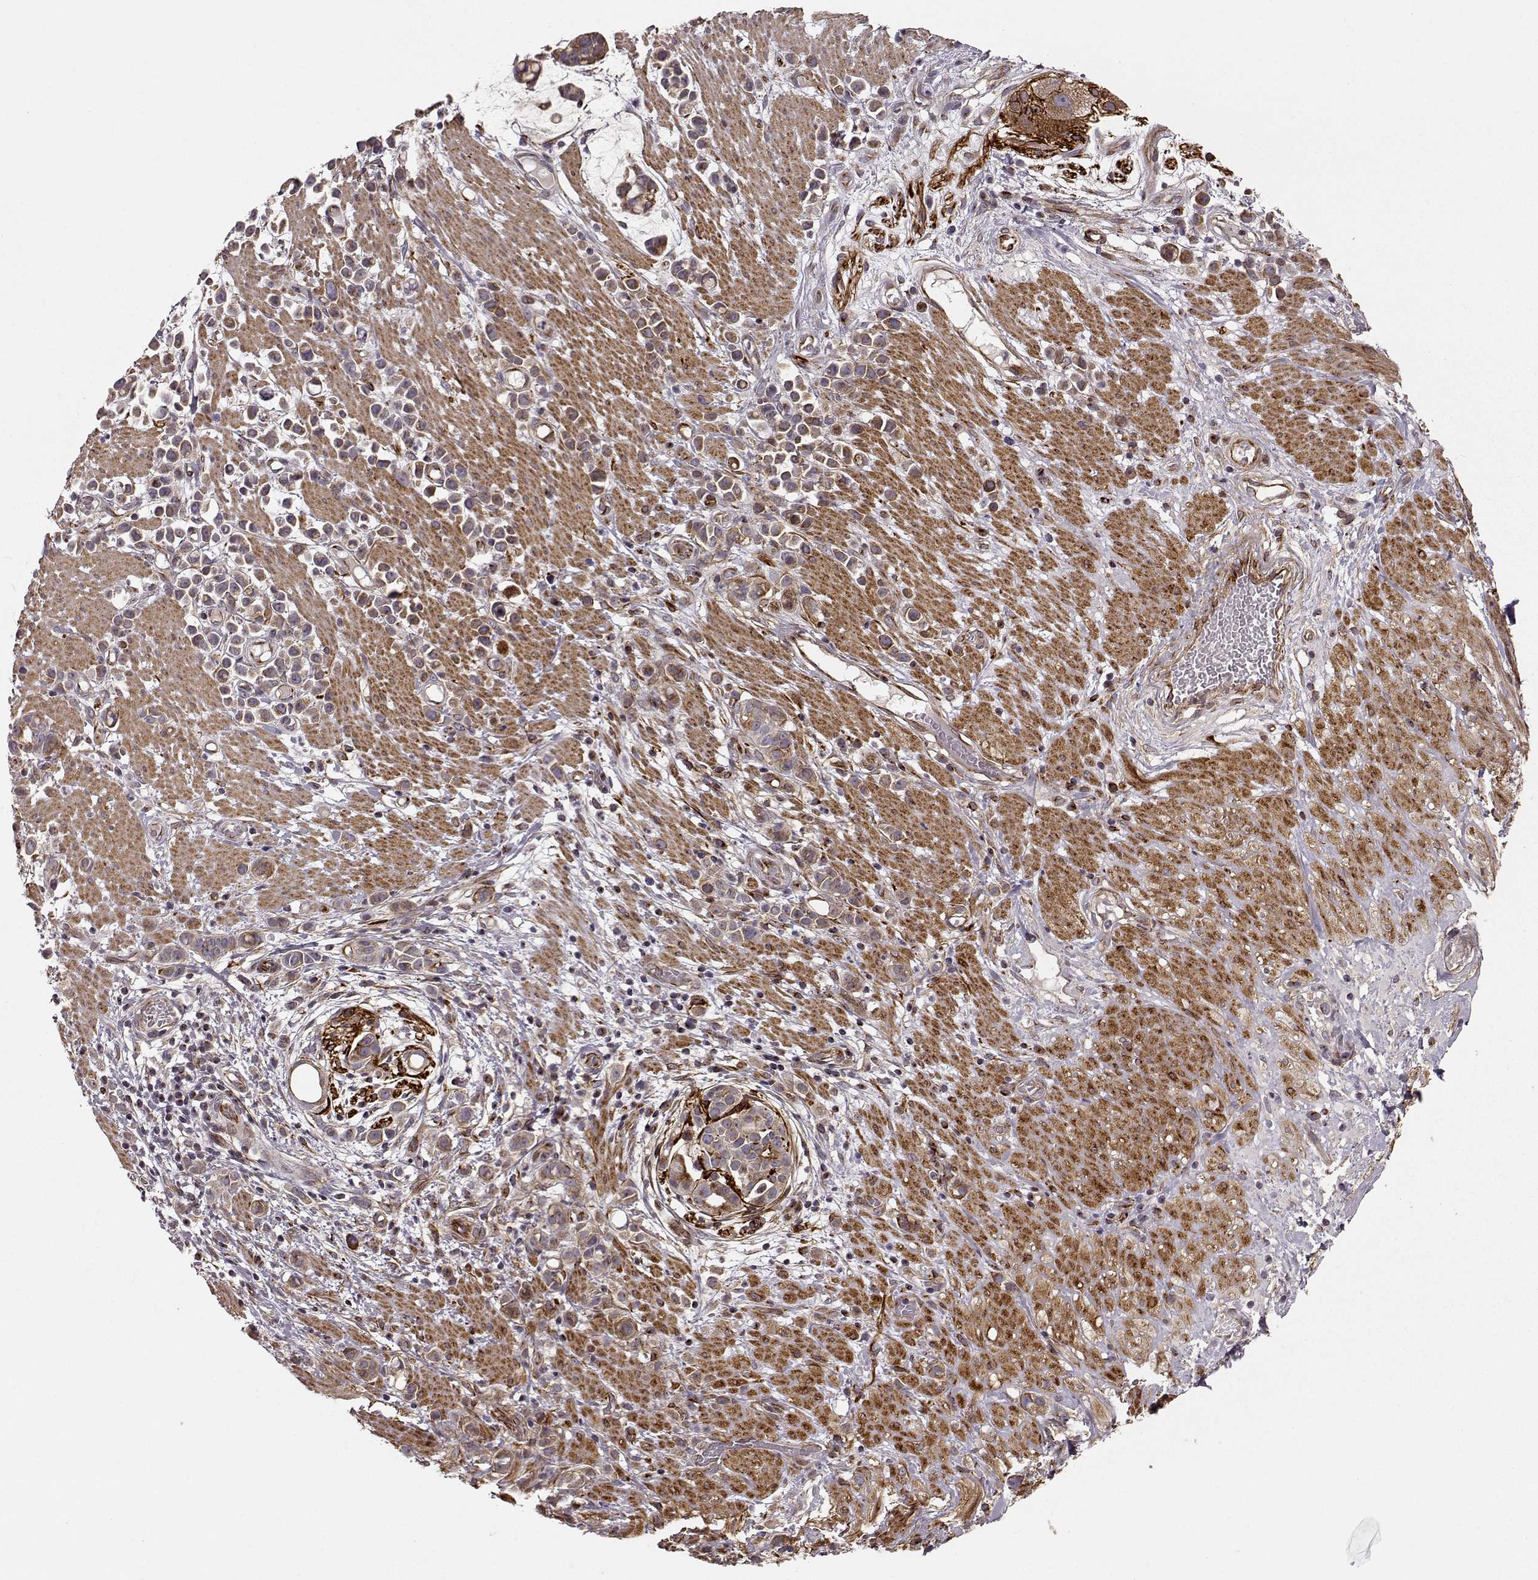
{"staining": {"intensity": "negative", "quantity": "none", "location": "none"}, "tissue": "stomach cancer", "cell_type": "Tumor cells", "image_type": "cancer", "snomed": [{"axis": "morphology", "description": "Adenocarcinoma, NOS"}, {"axis": "topography", "description": "Stomach"}], "caption": "Immunohistochemical staining of human adenocarcinoma (stomach) reveals no significant expression in tumor cells. (DAB immunohistochemistry (IHC) with hematoxylin counter stain).", "gene": "MTR", "patient": {"sex": "male", "age": 82}}